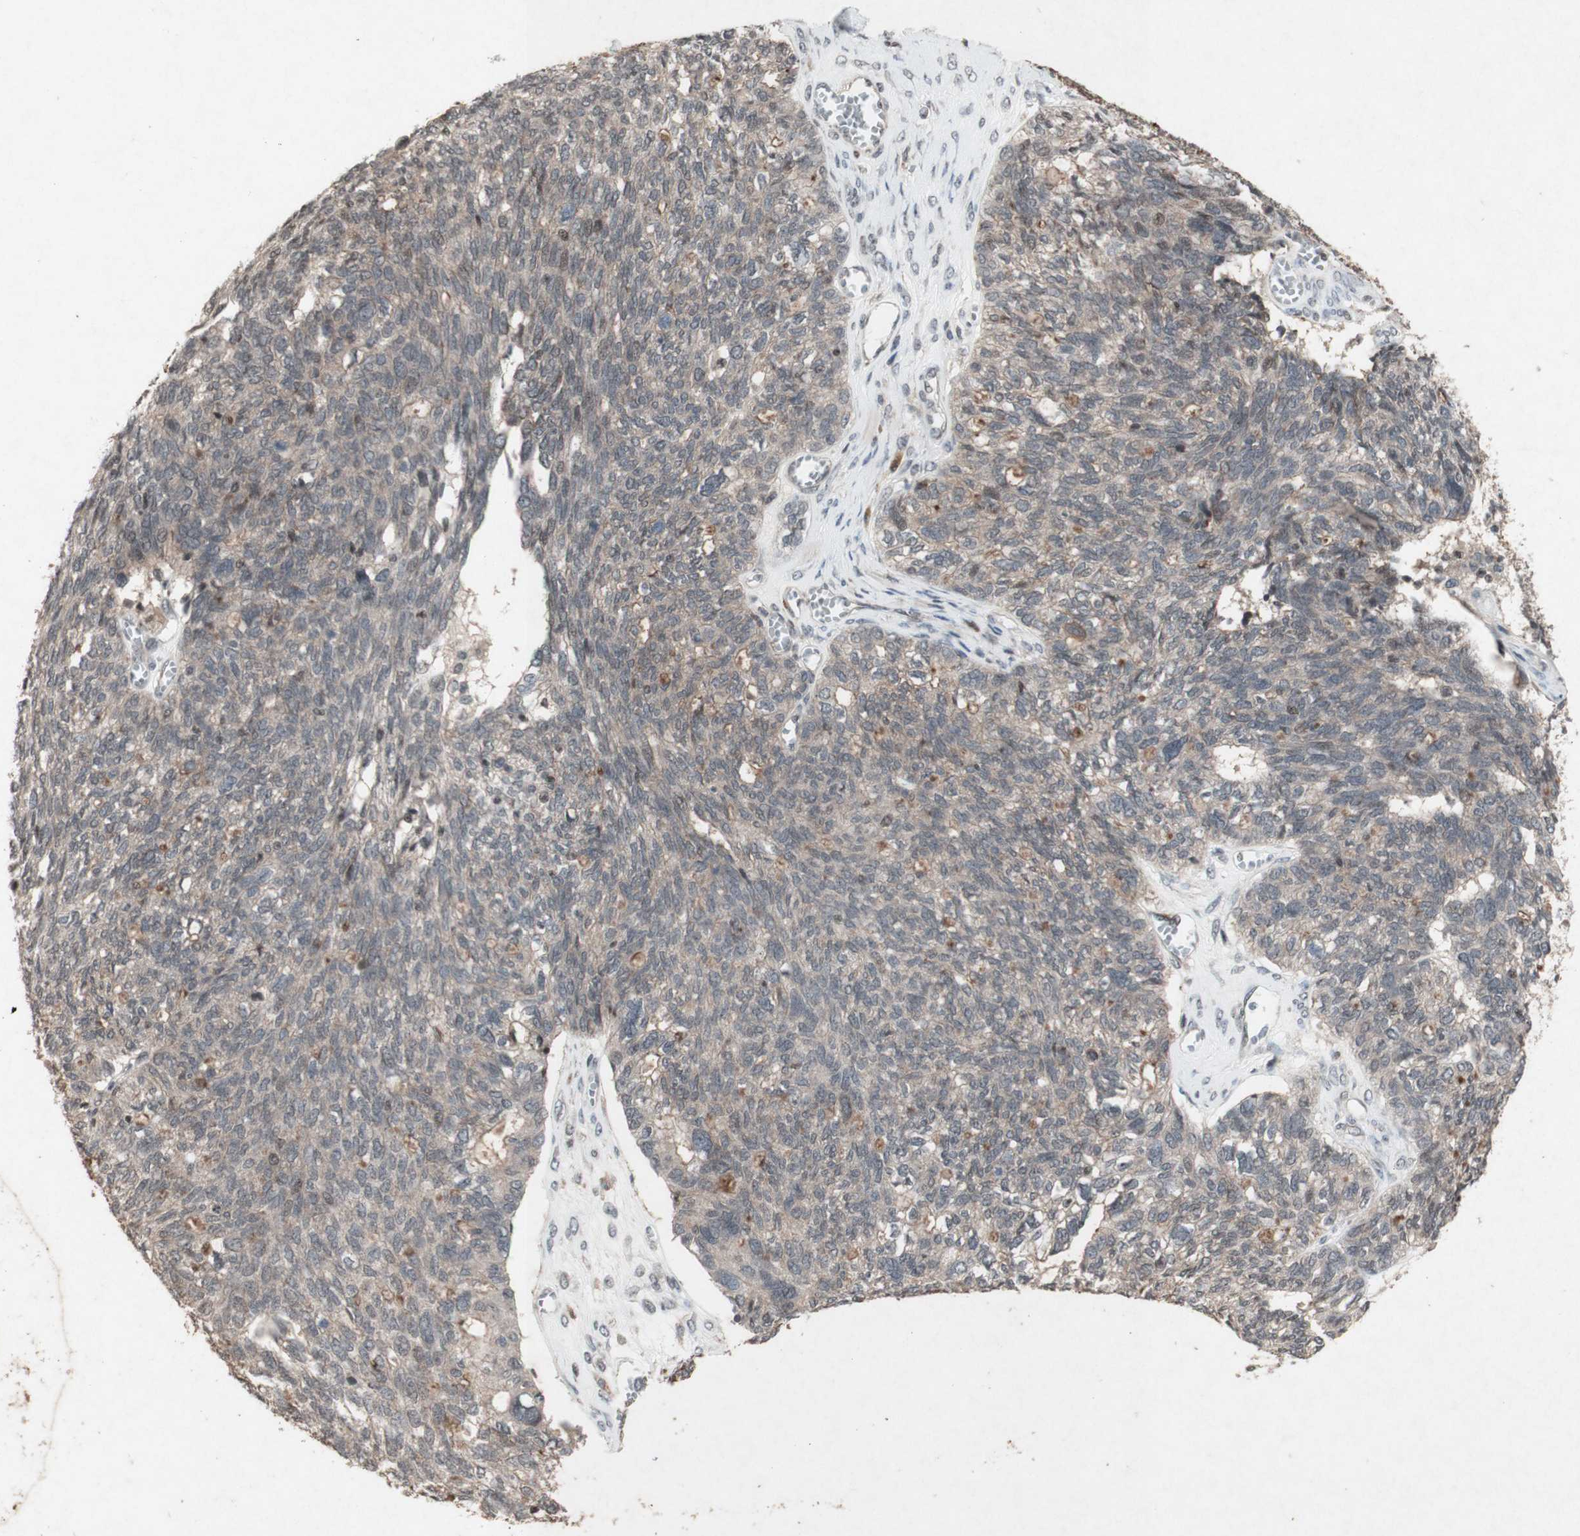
{"staining": {"intensity": "weak", "quantity": ">75%", "location": "cytoplasmic/membranous"}, "tissue": "ovarian cancer", "cell_type": "Tumor cells", "image_type": "cancer", "snomed": [{"axis": "morphology", "description": "Cystadenocarcinoma, serous, NOS"}, {"axis": "topography", "description": "Ovary"}], "caption": "Protein analysis of ovarian cancer tissue displays weak cytoplasmic/membranous staining in approximately >75% of tumor cells. (IHC, brightfield microscopy, high magnification).", "gene": "PLXNA1", "patient": {"sex": "female", "age": 79}}